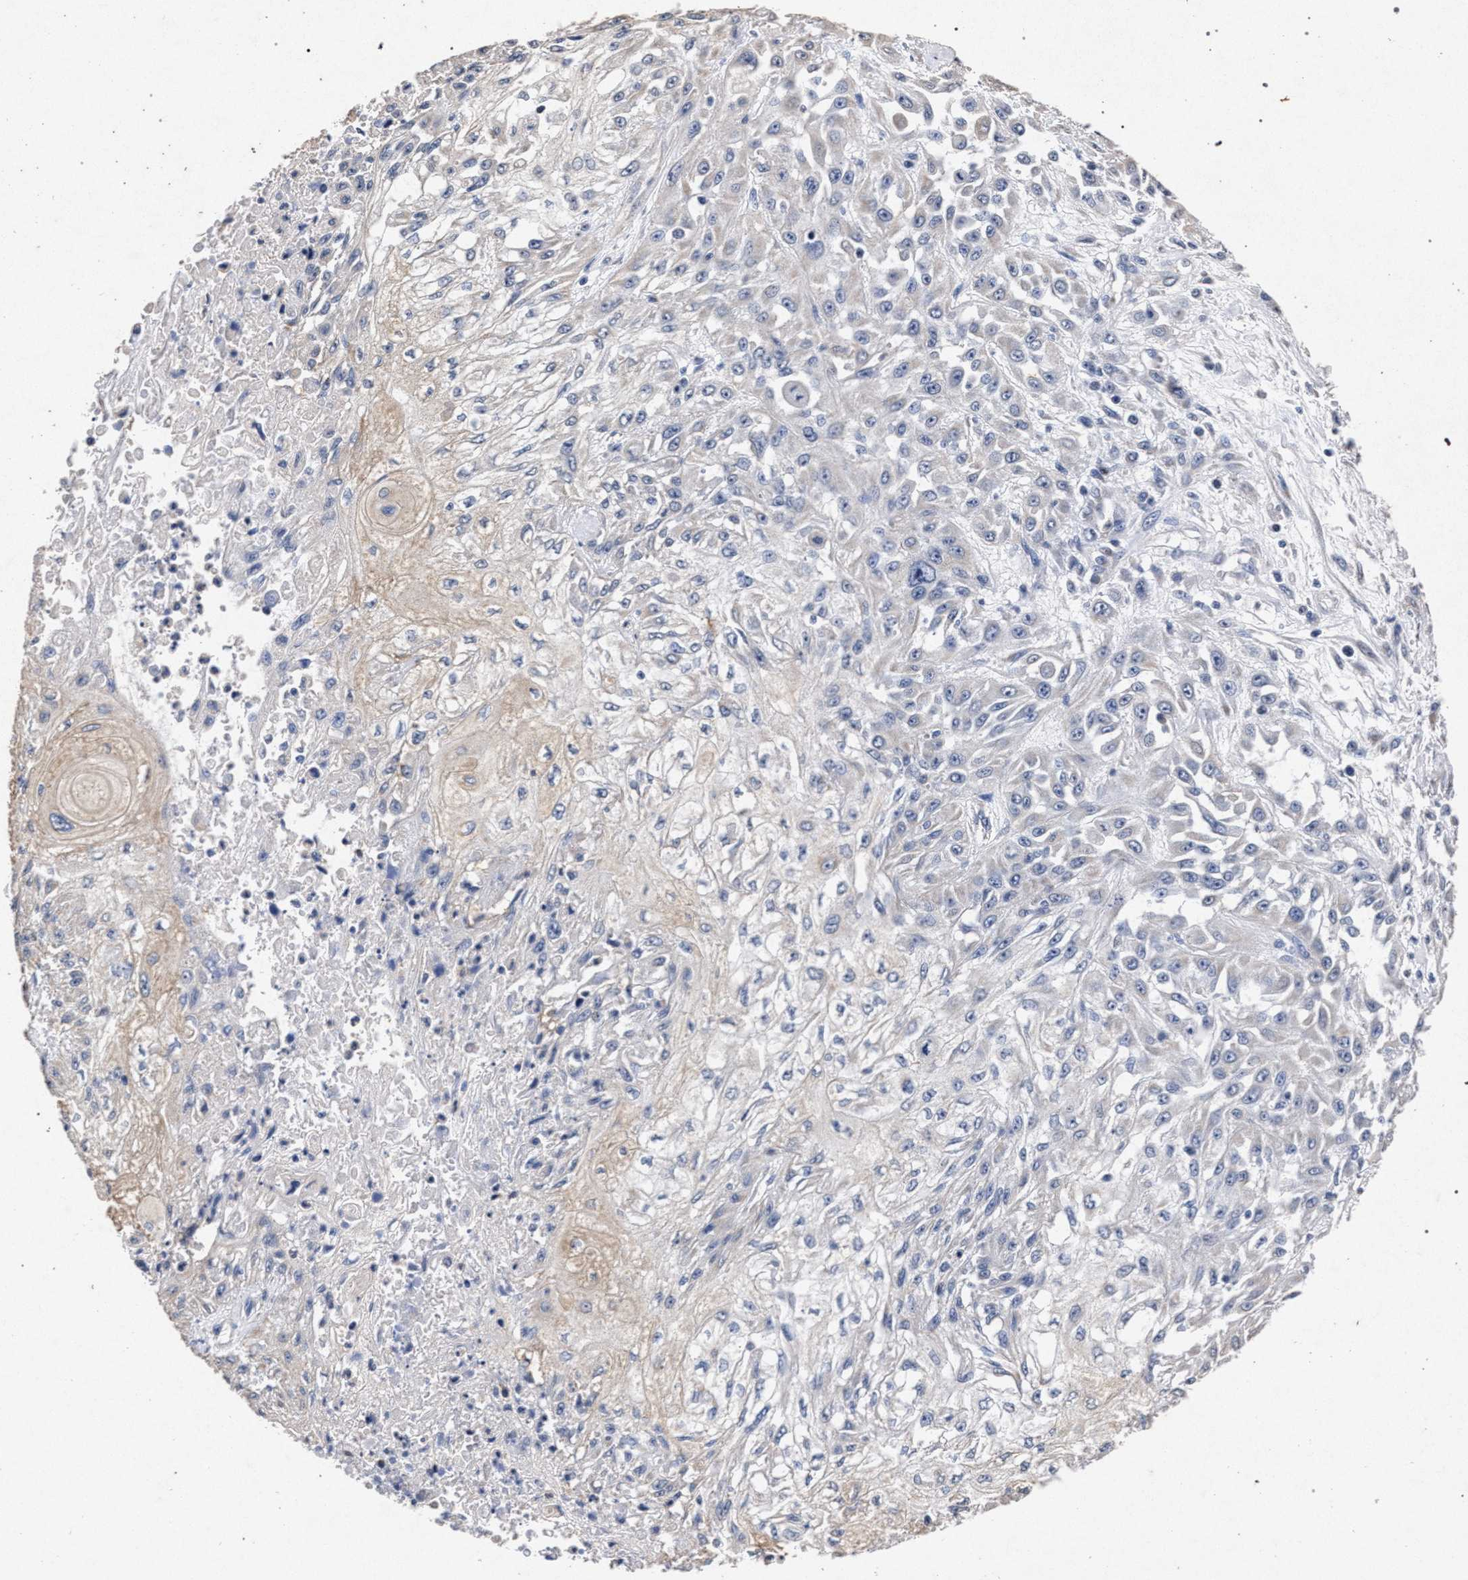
{"staining": {"intensity": "negative", "quantity": "none", "location": "none"}, "tissue": "skin cancer", "cell_type": "Tumor cells", "image_type": "cancer", "snomed": [{"axis": "morphology", "description": "Squamous cell carcinoma, NOS"}, {"axis": "morphology", "description": "Squamous cell carcinoma, metastatic, NOS"}, {"axis": "topography", "description": "Skin"}, {"axis": "topography", "description": "Lymph node"}], "caption": "An immunohistochemistry image of metastatic squamous cell carcinoma (skin) is shown. There is no staining in tumor cells of metastatic squamous cell carcinoma (skin).", "gene": "ATP1A2", "patient": {"sex": "male", "age": 75}}